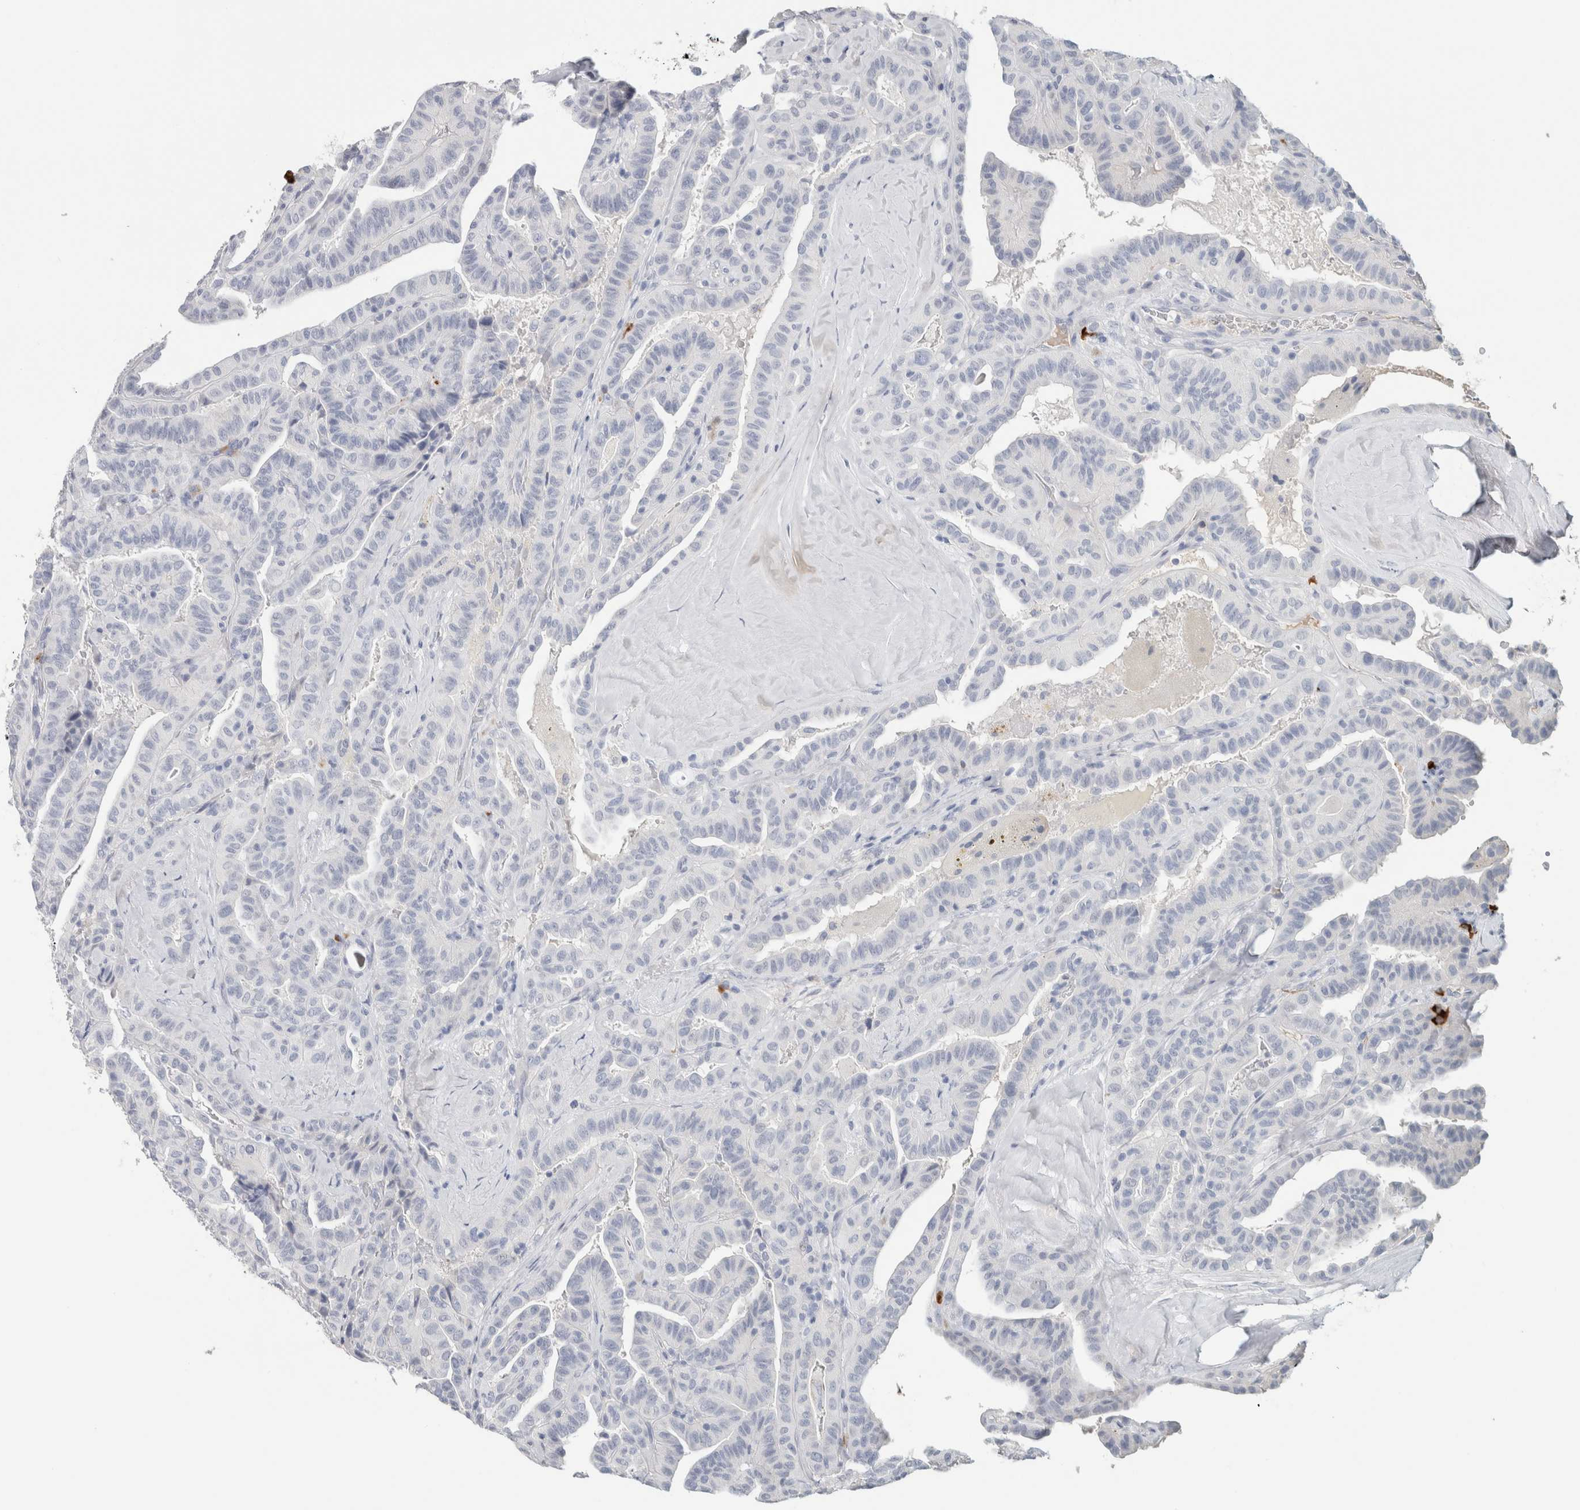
{"staining": {"intensity": "negative", "quantity": "none", "location": "none"}, "tissue": "thyroid cancer", "cell_type": "Tumor cells", "image_type": "cancer", "snomed": [{"axis": "morphology", "description": "Papillary adenocarcinoma, NOS"}, {"axis": "topography", "description": "Thyroid gland"}], "caption": "The immunohistochemistry image has no significant staining in tumor cells of thyroid cancer (papillary adenocarcinoma) tissue.", "gene": "IL6", "patient": {"sex": "male", "age": 77}}